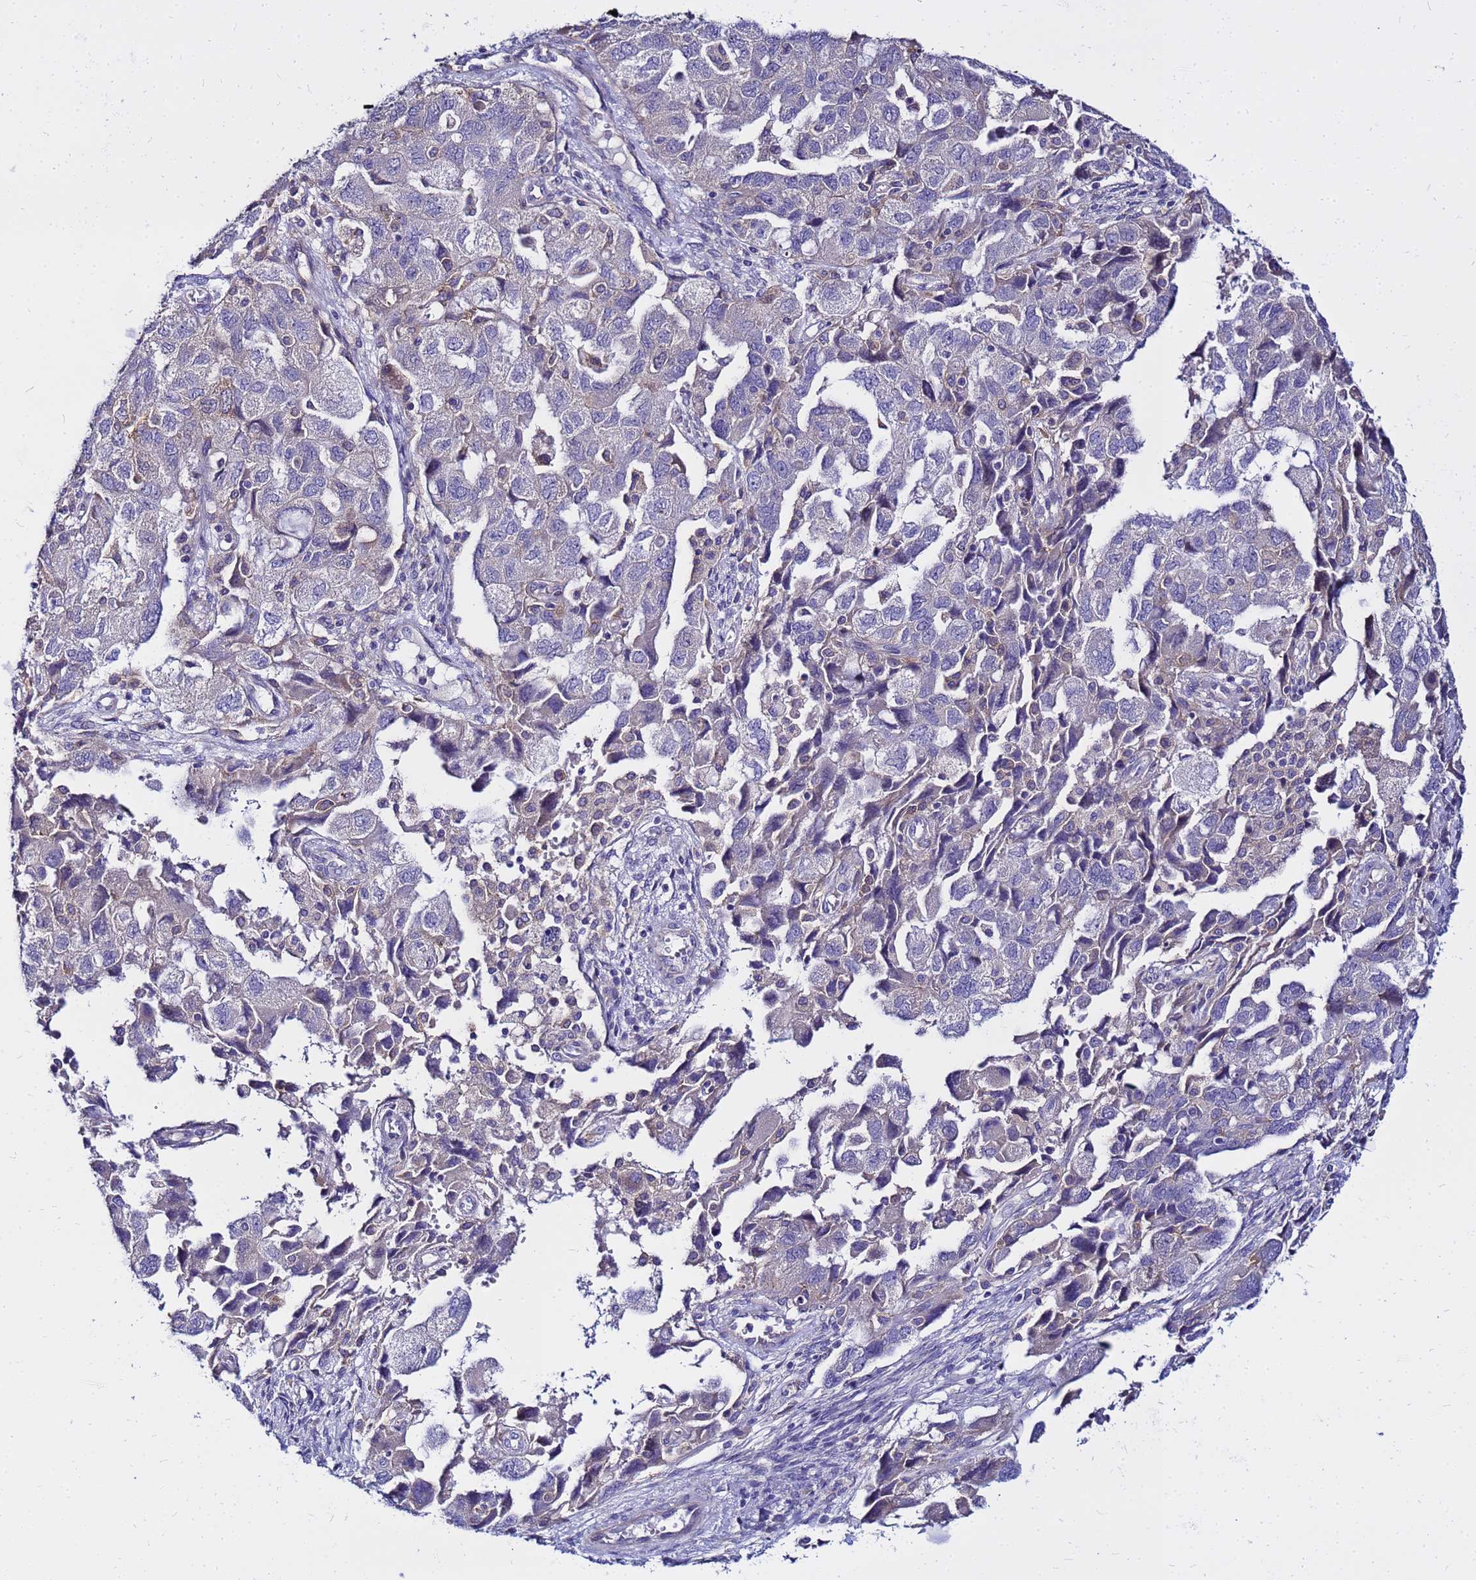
{"staining": {"intensity": "negative", "quantity": "none", "location": "none"}, "tissue": "ovarian cancer", "cell_type": "Tumor cells", "image_type": "cancer", "snomed": [{"axis": "morphology", "description": "Carcinoma, NOS"}, {"axis": "morphology", "description": "Cystadenocarcinoma, serous, NOS"}, {"axis": "topography", "description": "Ovary"}], "caption": "Immunohistochemical staining of human ovarian cancer exhibits no significant expression in tumor cells. (DAB (3,3'-diaminobenzidine) IHC with hematoxylin counter stain).", "gene": "HERC5", "patient": {"sex": "female", "age": 69}}